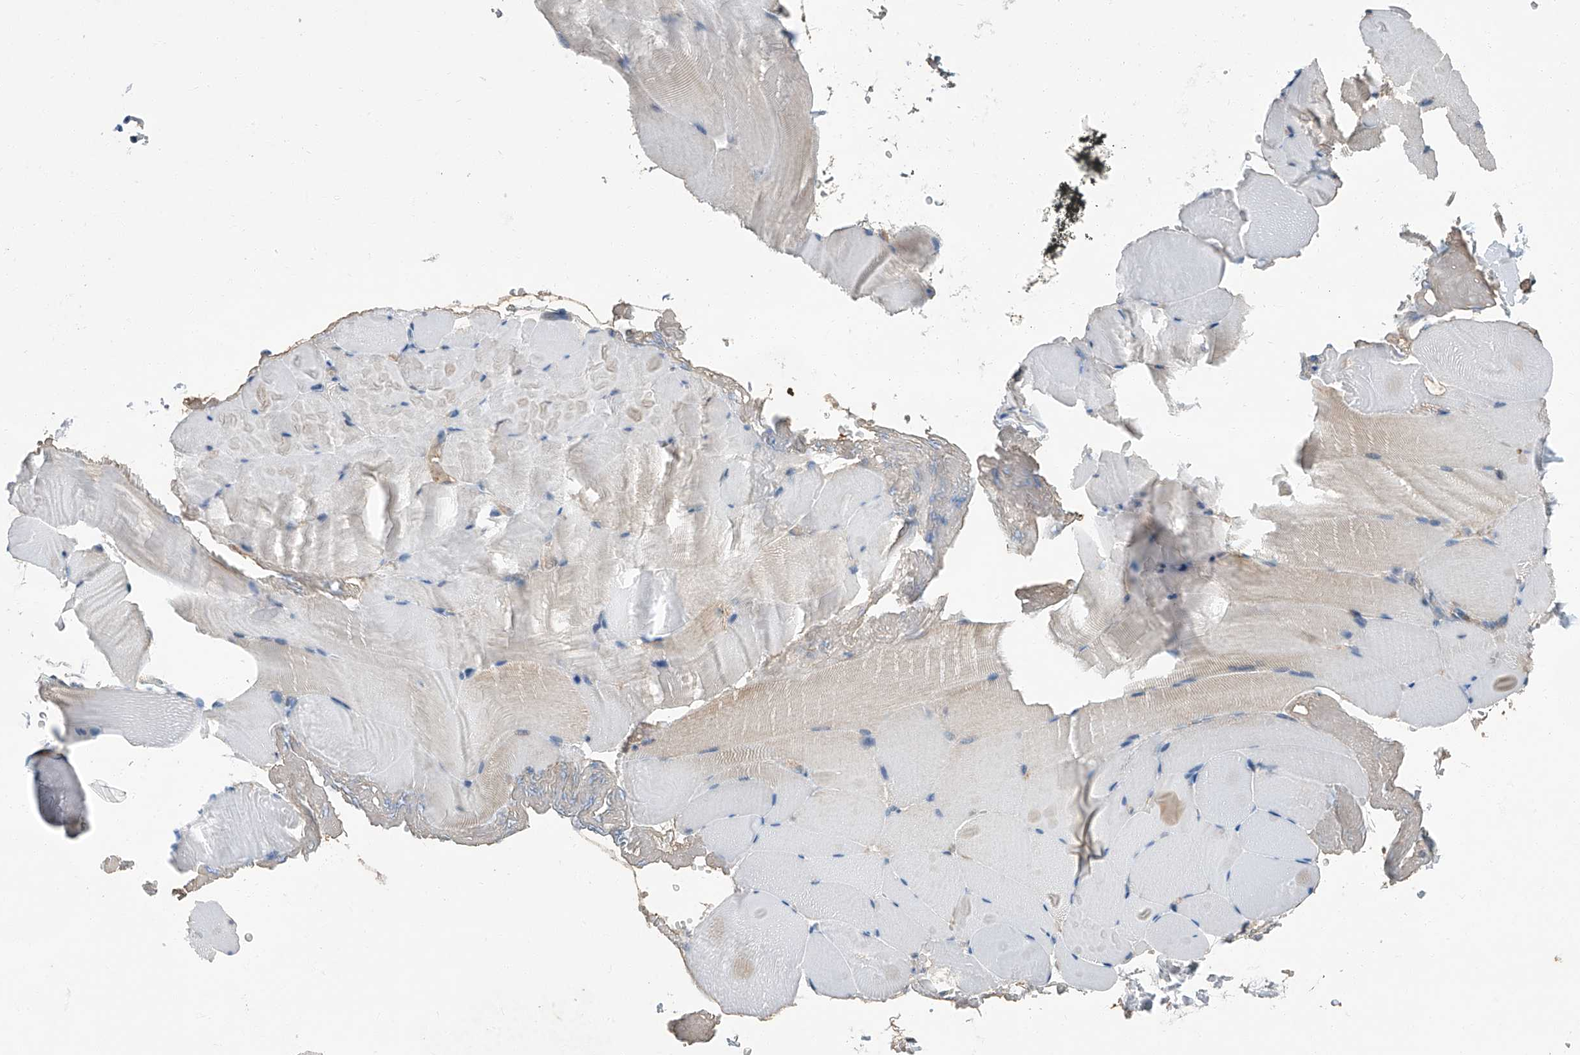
{"staining": {"intensity": "negative", "quantity": "none", "location": "none"}, "tissue": "skeletal muscle", "cell_type": "Myocytes", "image_type": "normal", "snomed": [{"axis": "morphology", "description": "Normal tissue, NOS"}, {"axis": "topography", "description": "Skeletal muscle"}, {"axis": "topography", "description": "Parathyroid gland"}], "caption": "A photomicrograph of human skeletal muscle is negative for staining in myocytes. (DAB immunohistochemistry (IHC) with hematoxylin counter stain).", "gene": "CLK1", "patient": {"sex": "female", "age": 37}}